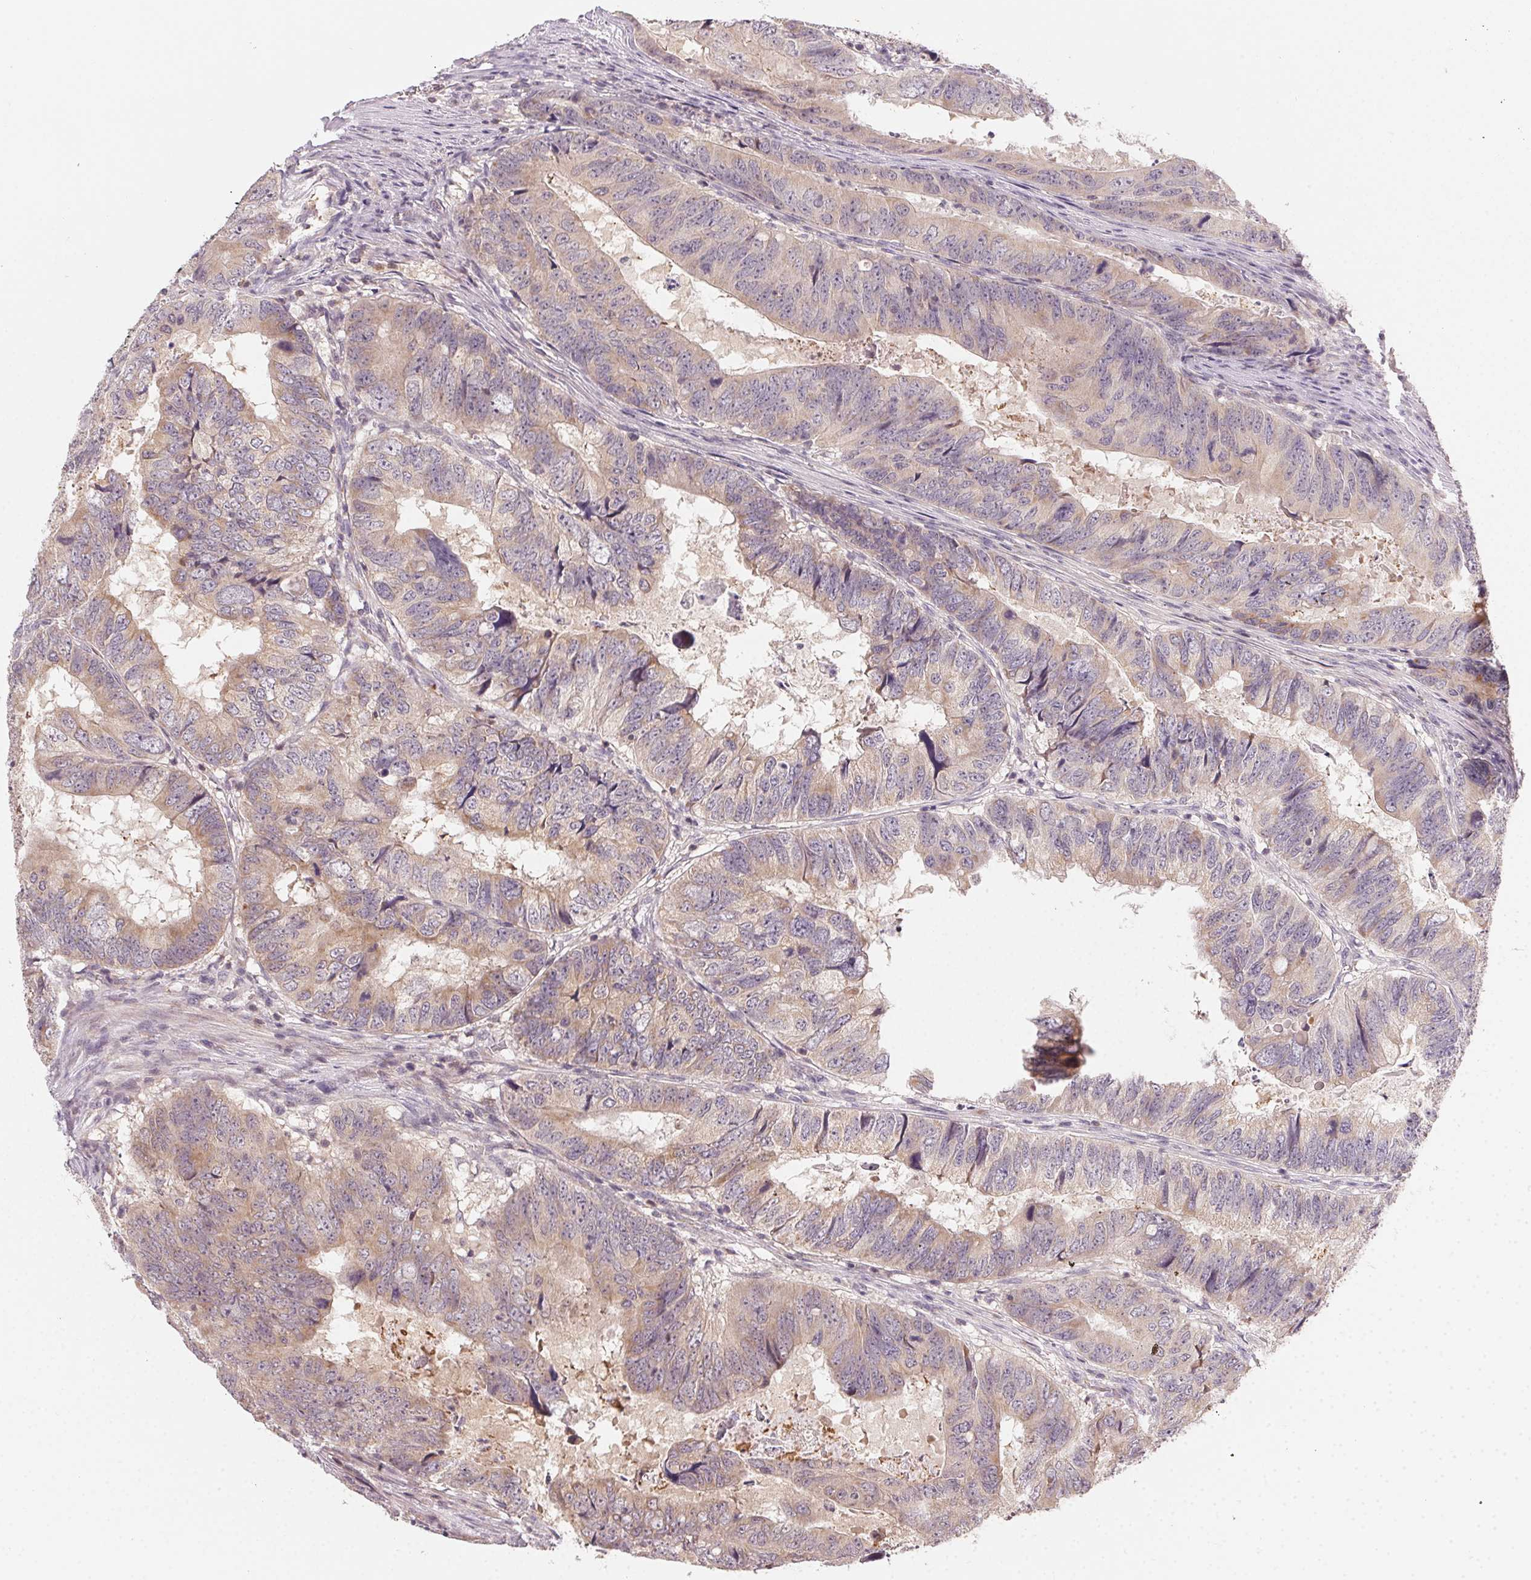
{"staining": {"intensity": "weak", "quantity": ">75%", "location": "cytoplasmic/membranous"}, "tissue": "colorectal cancer", "cell_type": "Tumor cells", "image_type": "cancer", "snomed": [{"axis": "morphology", "description": "Adenocarcinoma, NOS"}, {"axis": "topography", "description": "Colon"}], "caption": "A brown stain labels weak cytoplasmic/membranous staining of a protein in human colorectal cancer tumor cells.", "gene": "NCOA4", "patient": {"sex": "male", "age": 79}}